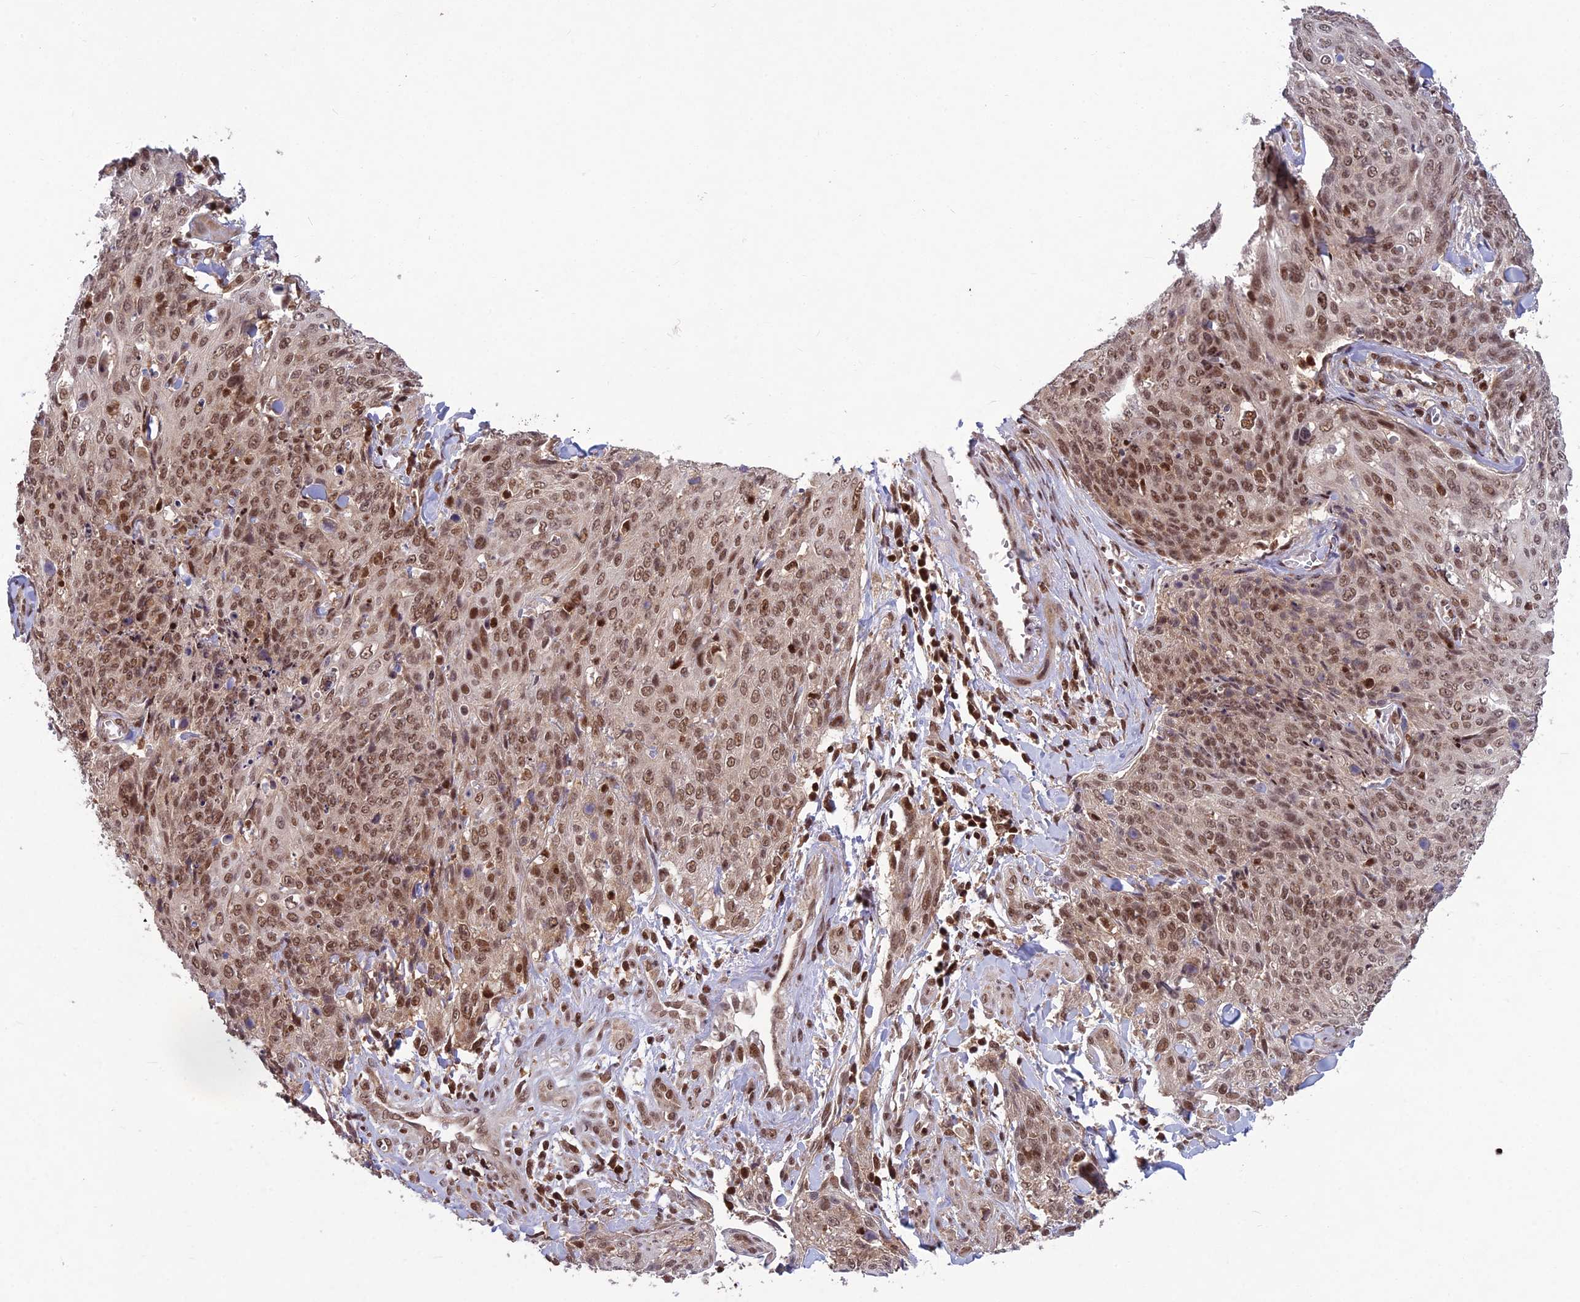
{"staining": {"intensity": "moderate", "quantity": ">75%", "location": "nuclear"}, "tissue": "skin cancer", "cell_type": "Tumor cells", "image_type": "cancer", "snomed": [{"axis": "morphology", "description": "Squamous cell carcinoma, NOS"}, {"axis": "topography", "description": "Skin"}, {"axis": "topography", "description": "Vulva"}], "caption": "A brown stain highlights moderate nuclear expression of a protein in skin cancer (squamous cell carcinoma) tumor cells. The protein is stained brown, and the nuclei are stained in blue (DAB (3,3'-diaminobenzidine) IHC with brightfield microscopy, high magnification).", "gene": "GMEB1", "patient": {"sex": "female", "age": 85}}